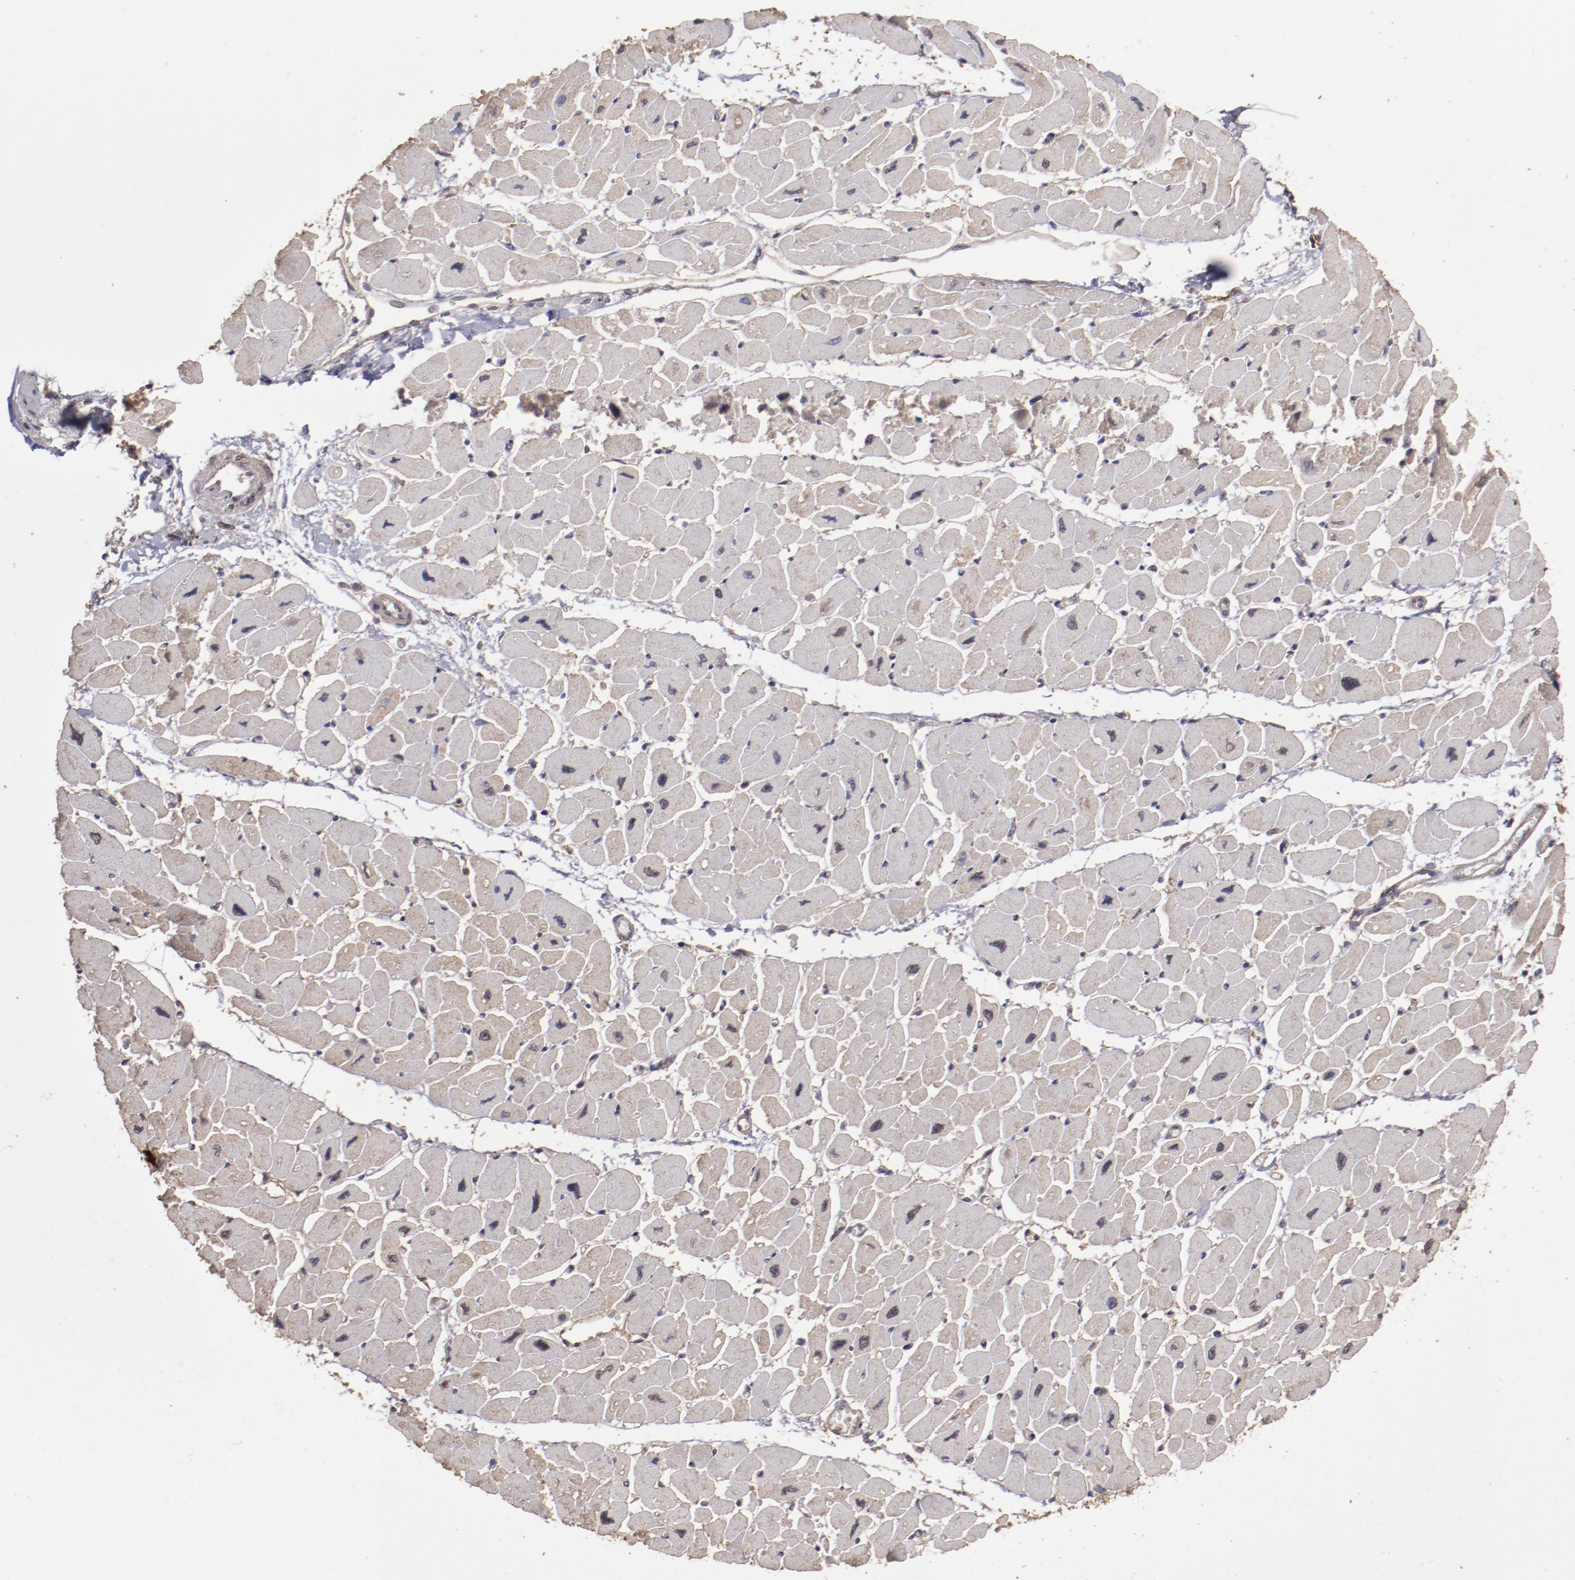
{"staining": {"intensity": "weak", "quantity": "<25%", "location": "cytoplasmic/membranous"}, "tissue": "heart muscle", "cell_type": "Cardiomyocytes", "image_type": "normal", "snomed": [{"axis": "morphology", "description": "Normal tissue, NOS"}, {"axis": "topography", "description": "Heart"}], "caption": "DAB (3,3'-diaminobenzidine) immunohistochemical staining of benign human heart muscle demonstrates no significant staining in cardiomyocytes. (Immunohistochemistry, brightfield microscopy, high magnification).", "gene": "FAT1", "patient": {"sex": "female", "age": 54}}